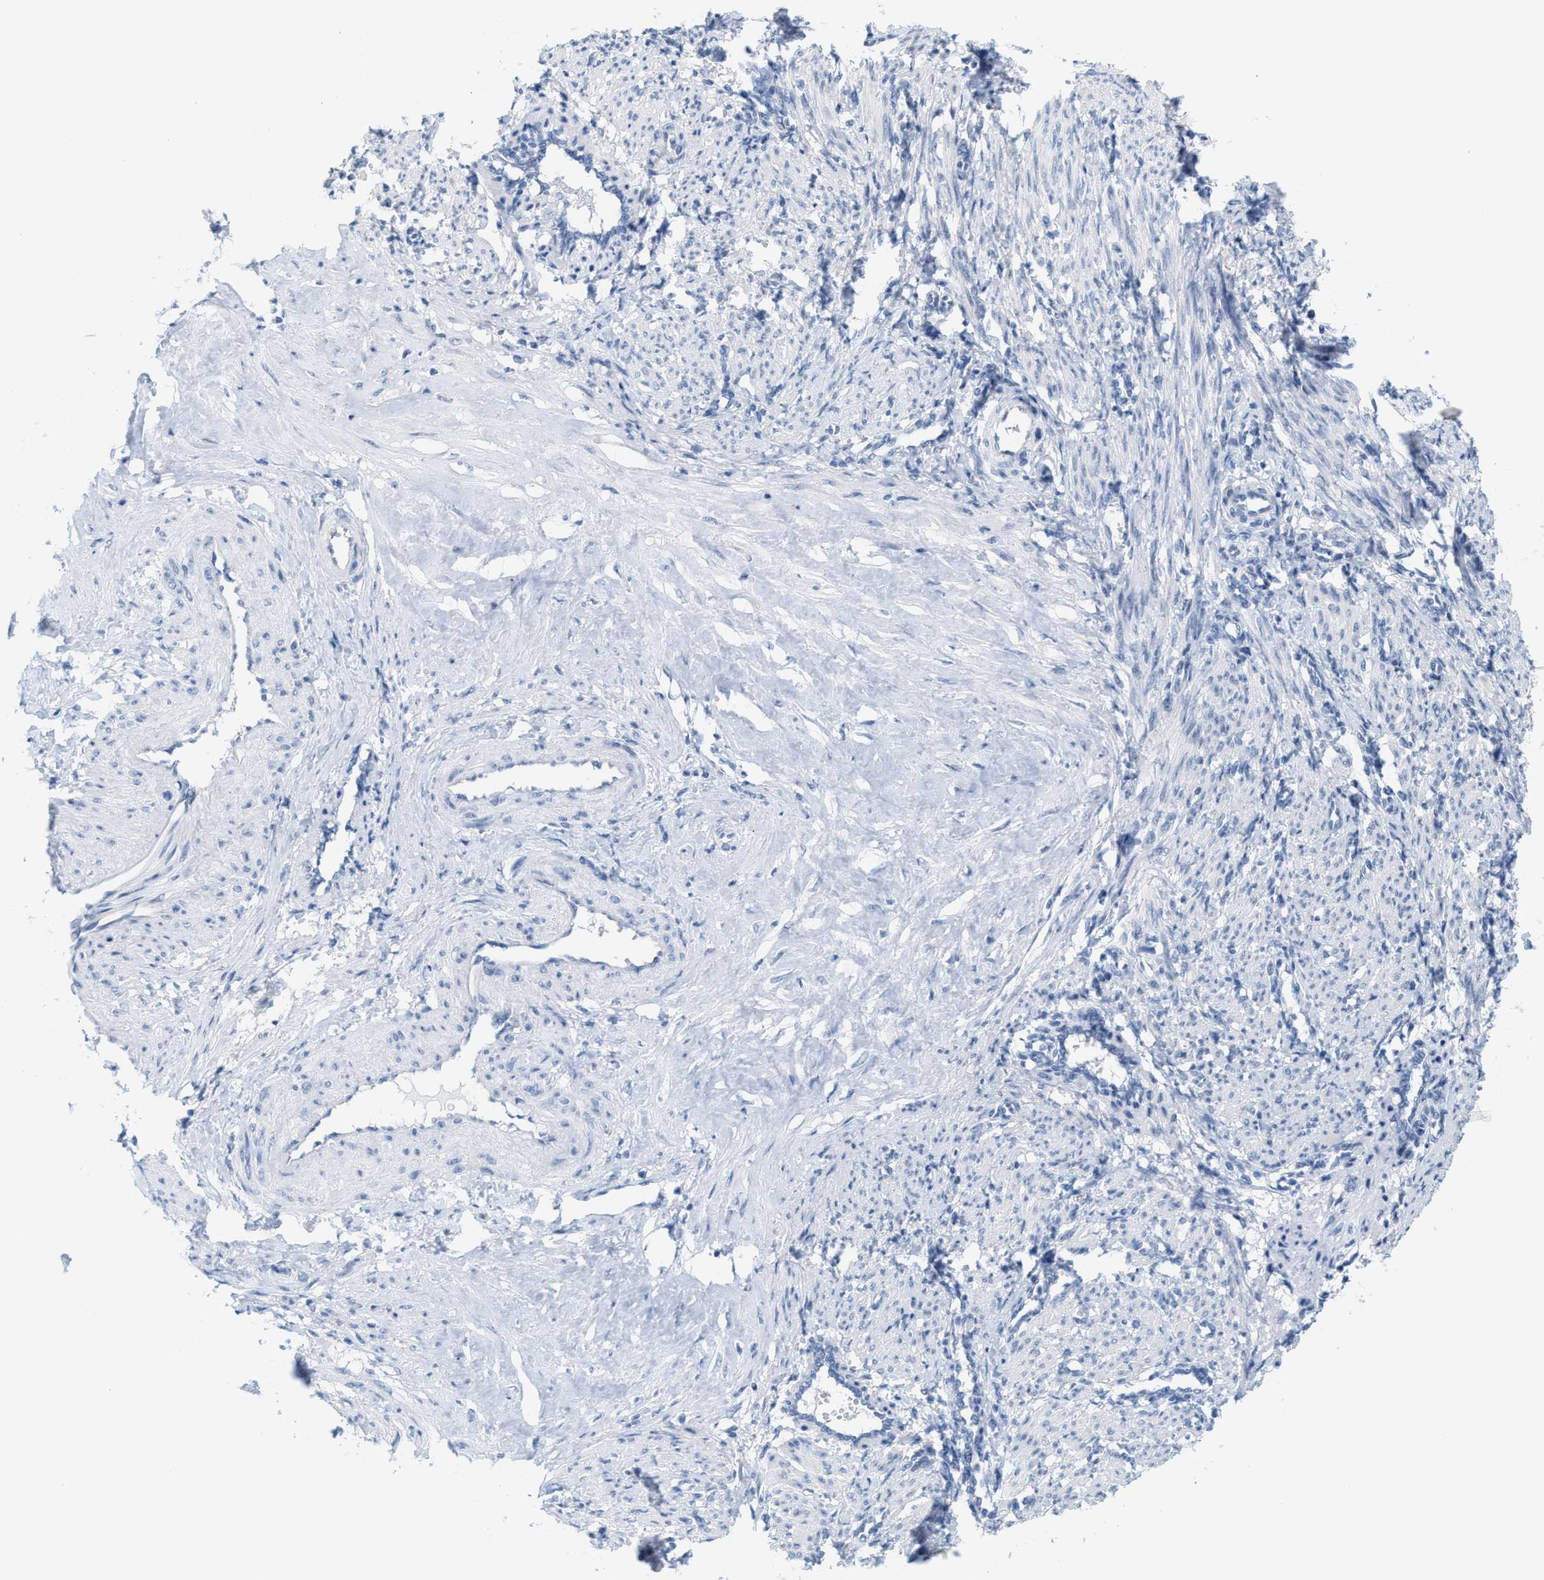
{"staining": {"intensity": "negative", "quantity": "none", "location": "none"}, "tissue": "smooth muscle", "cell_type": "Smooth muscle cells", "image_type": "normal", "snomed": [{"axis": "morphology", "description": "Normal tissue, NOS"}, {"axis": "topography", "description": "Endometrium"}], "caption": "The immunohistochemistry (IHC) photomicrograph has no significant positivity in smooth muscle cells of smooth muscle. (Immunohistochemistry (ihc), brightfield microscopy, high magnification).", "gene": "KIFC3", "patient": {"sex": "female", "age": 33}}